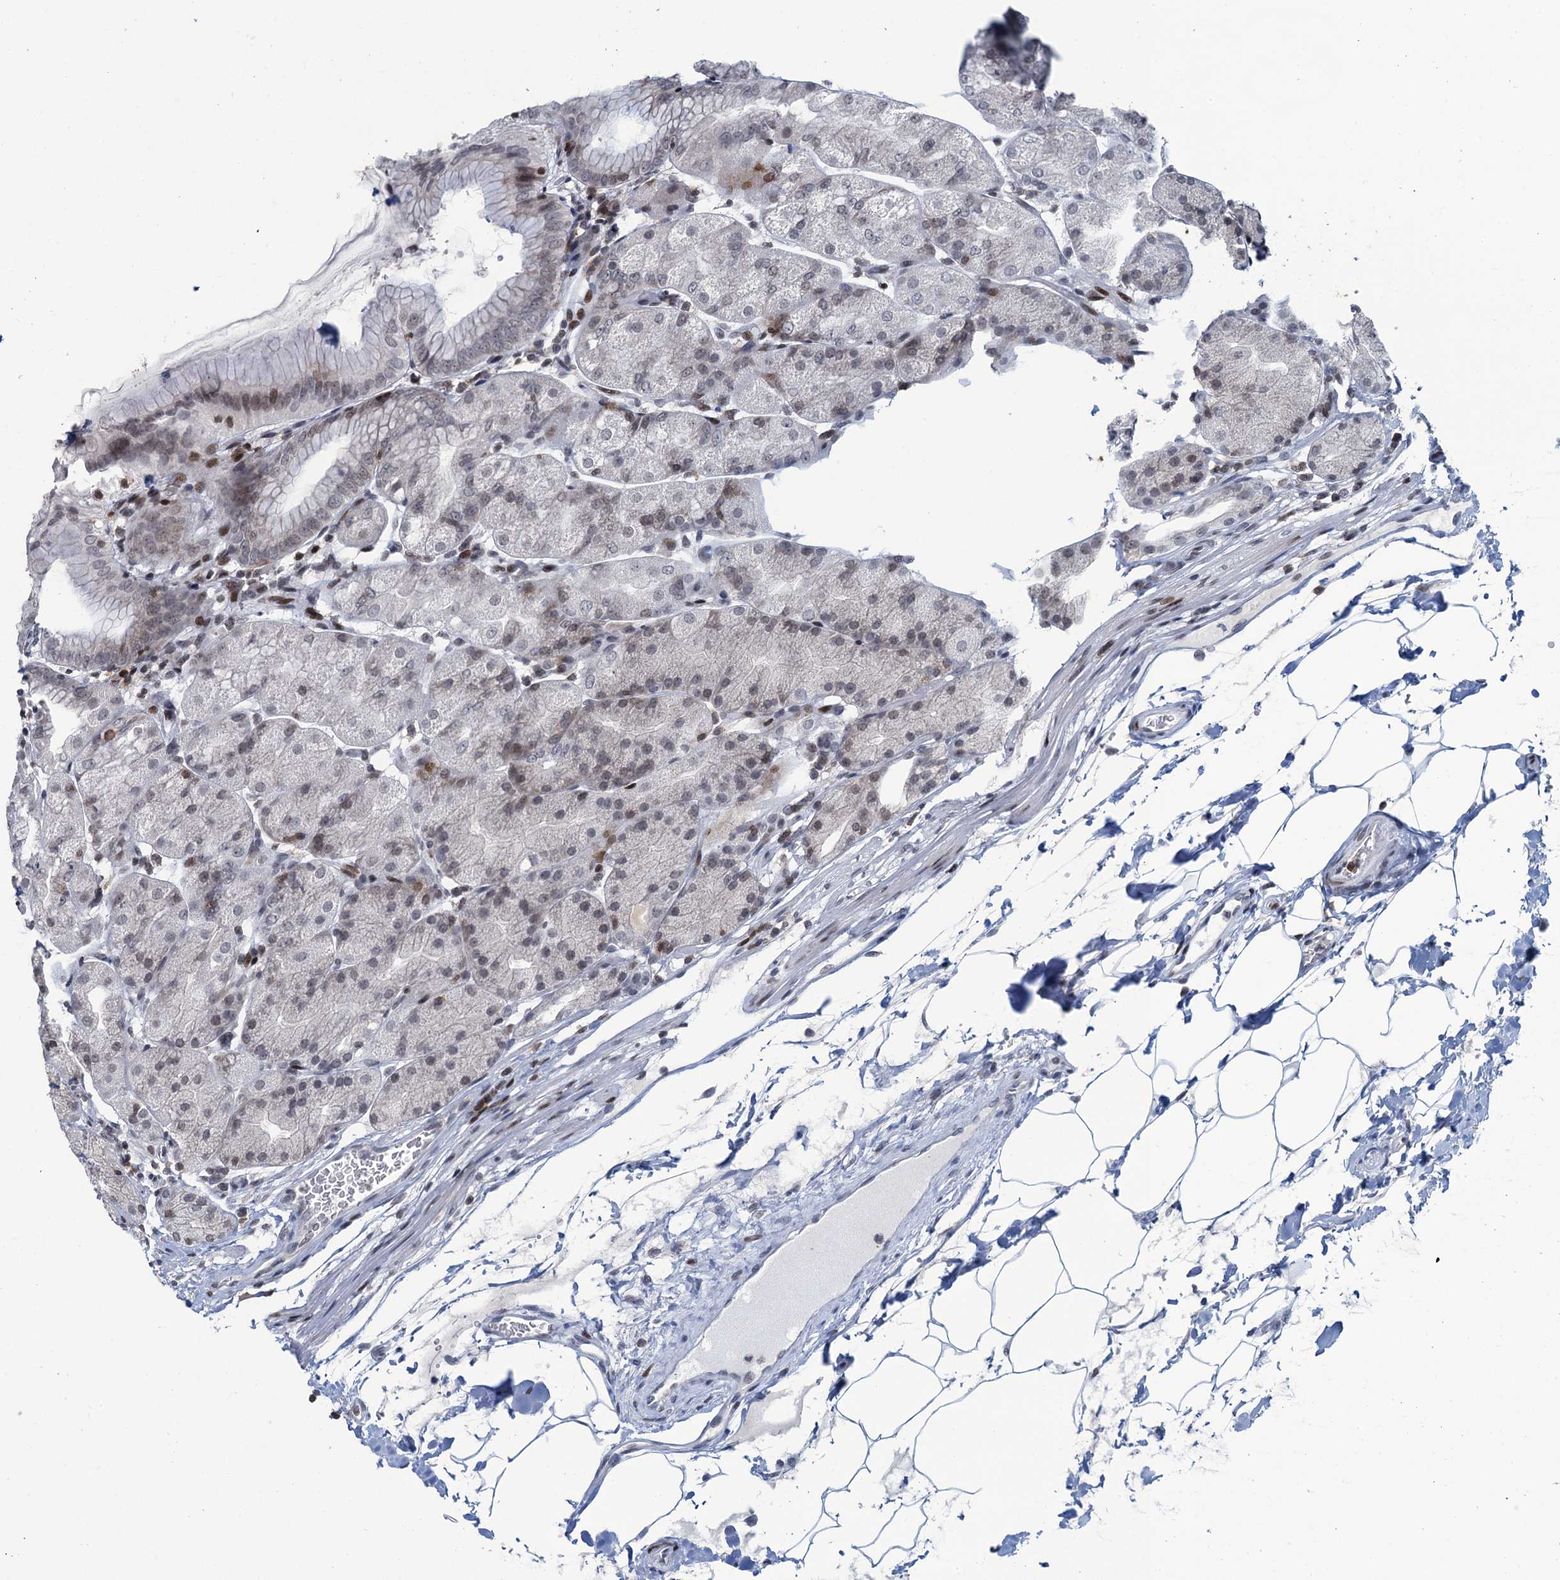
{"staining": {"intensity": "moderate", "quantity": "<25%", "location": "nuclear"}, "tissue": "stomach", "cell_type": "Glandular cells", "image_type": "normal", "snomed": [{"axis": "morphology", "description": "Normal tissue, NOS"}, {"axis": "topography", "description": "Stomach, upper"}, {"axis": "topography", "description": "Stomach, lower"}], "caption": "Protein staining of unremarkable stomach shows moderate nuclear expression in about <25% of glandular cells.", "gene": "FYB1", "patient": {"sex": "male", "age": 62}}